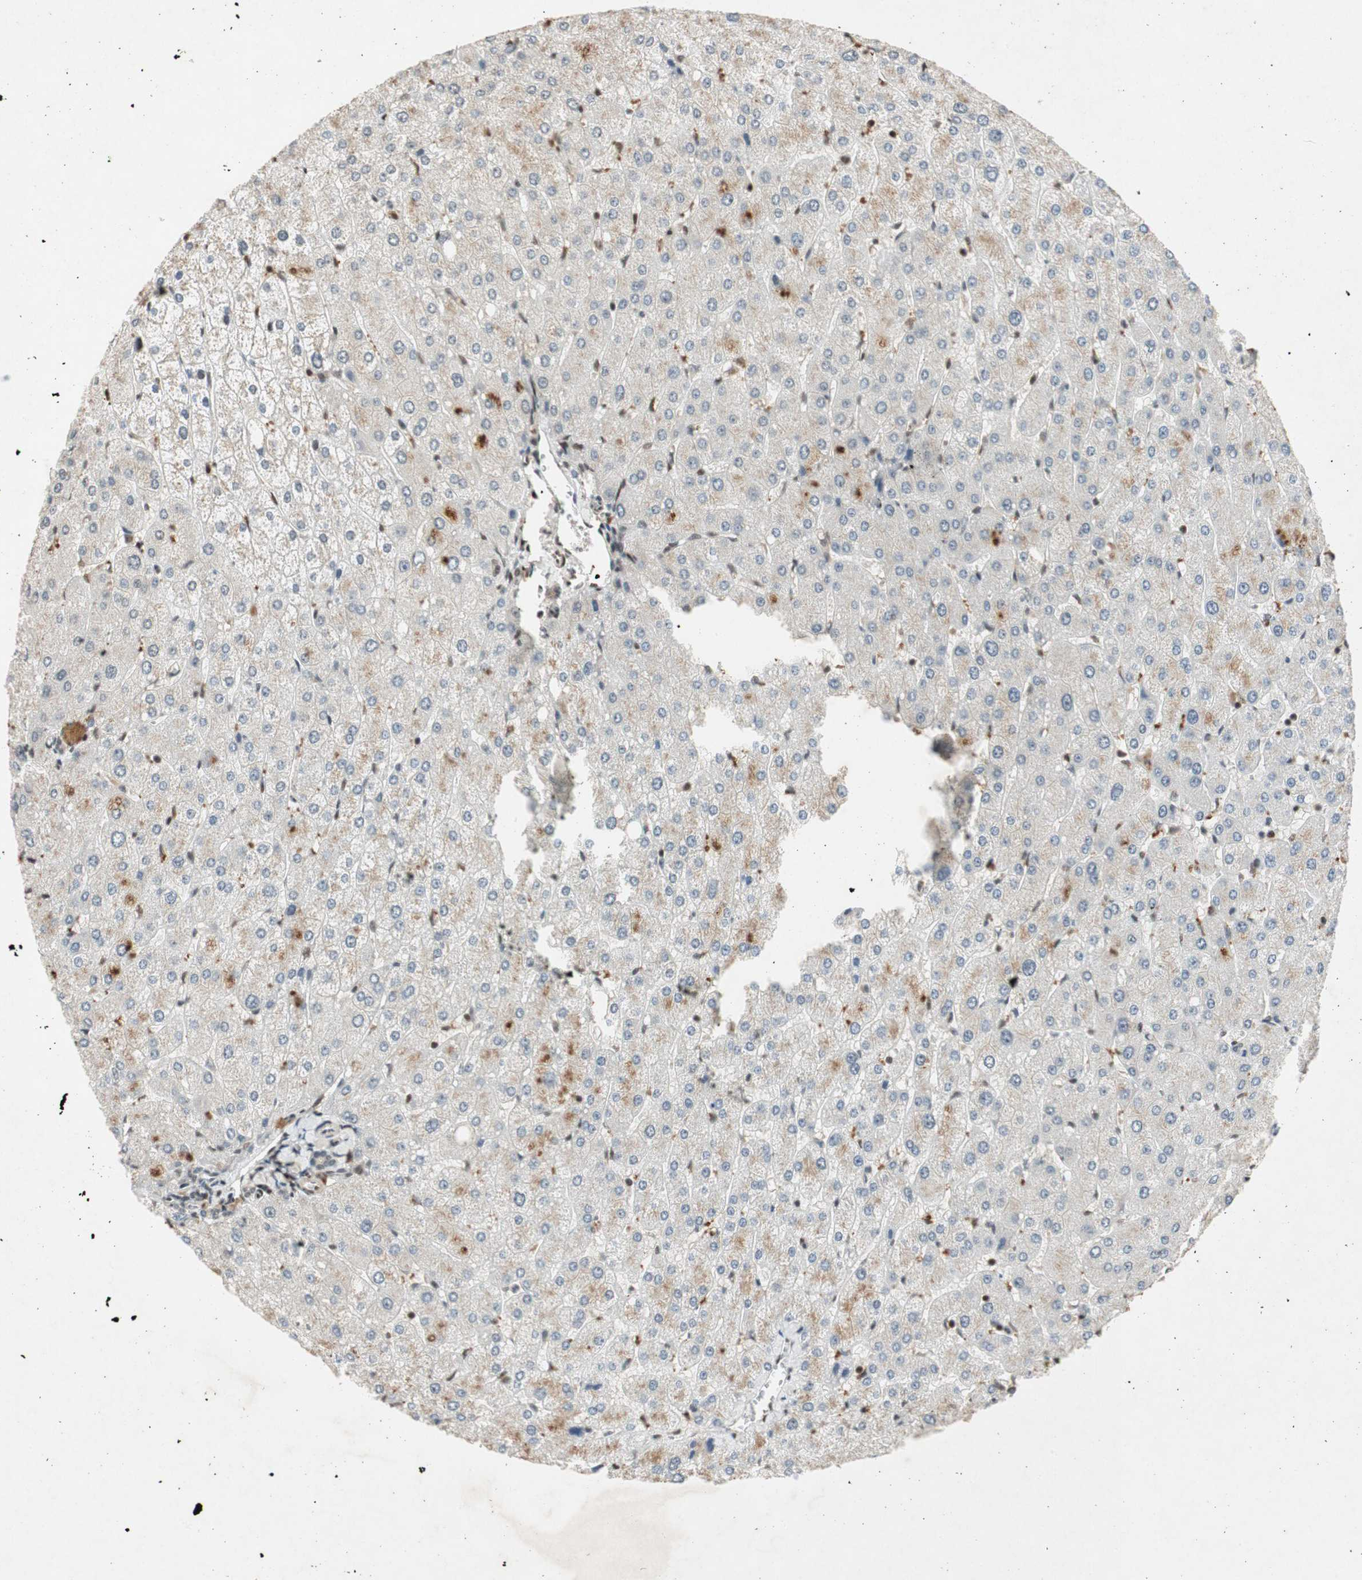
{"staining": {"intensity": "negative", "quantity": "none", "location": "none"}, "tissue": "liver", "cell_type": "Cholangiocytes", "image_type": "normal", "snomed": [{"axis": "morphology", "description": "Normal tissue, NOS"}, {"axis": "topography", "description": "Liver"}], "caption": "Liver stained for a protein using IHC displays no staining cholangiocytes.", "gene": "NCBP3", "patient": {"sex": "male", "age": 55}}